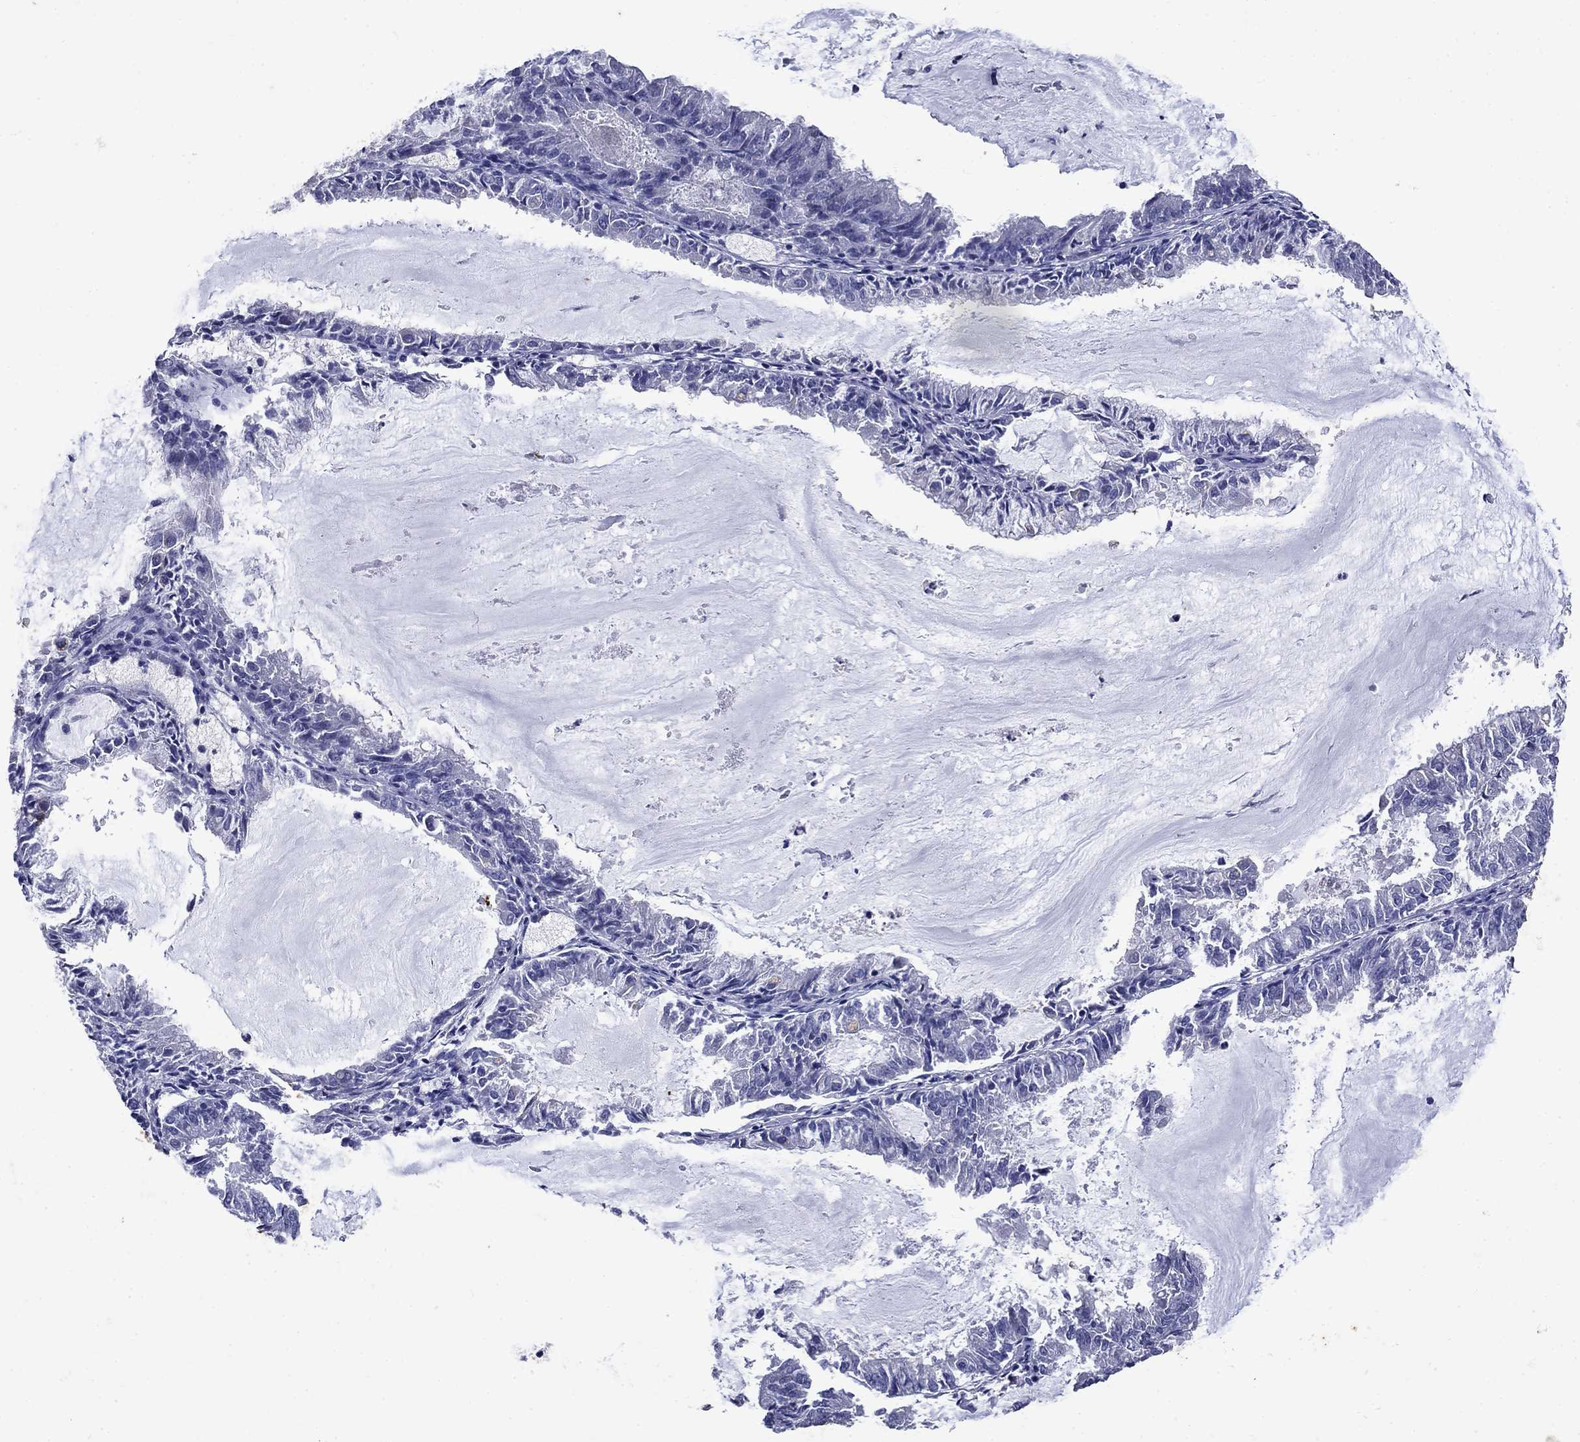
{"staining": {"intensity": "negative", "quantity": "none", "location": "none"}, "tissue": "endometrial cancer", "cell_type": "Tumor cells", "image_type": "cancer", "snomed": [{"axis": "morphology", "description": "Adenocarcinoma, NOS"}, {"axis": "topography", "description": "Endometrium"}], "caption": "This is a photomicrograph of immunohistochemistry staining of adenocarcinoma (endometrial), which shows no staining in tumor cells. (DAB (3,3'-diaminobenzidine) immunohistochemistry (IHC) visualized using brightfield microscopy, high magnification).", "gene": "CD1A", "patient": {"sex": "female", "age": 57}}